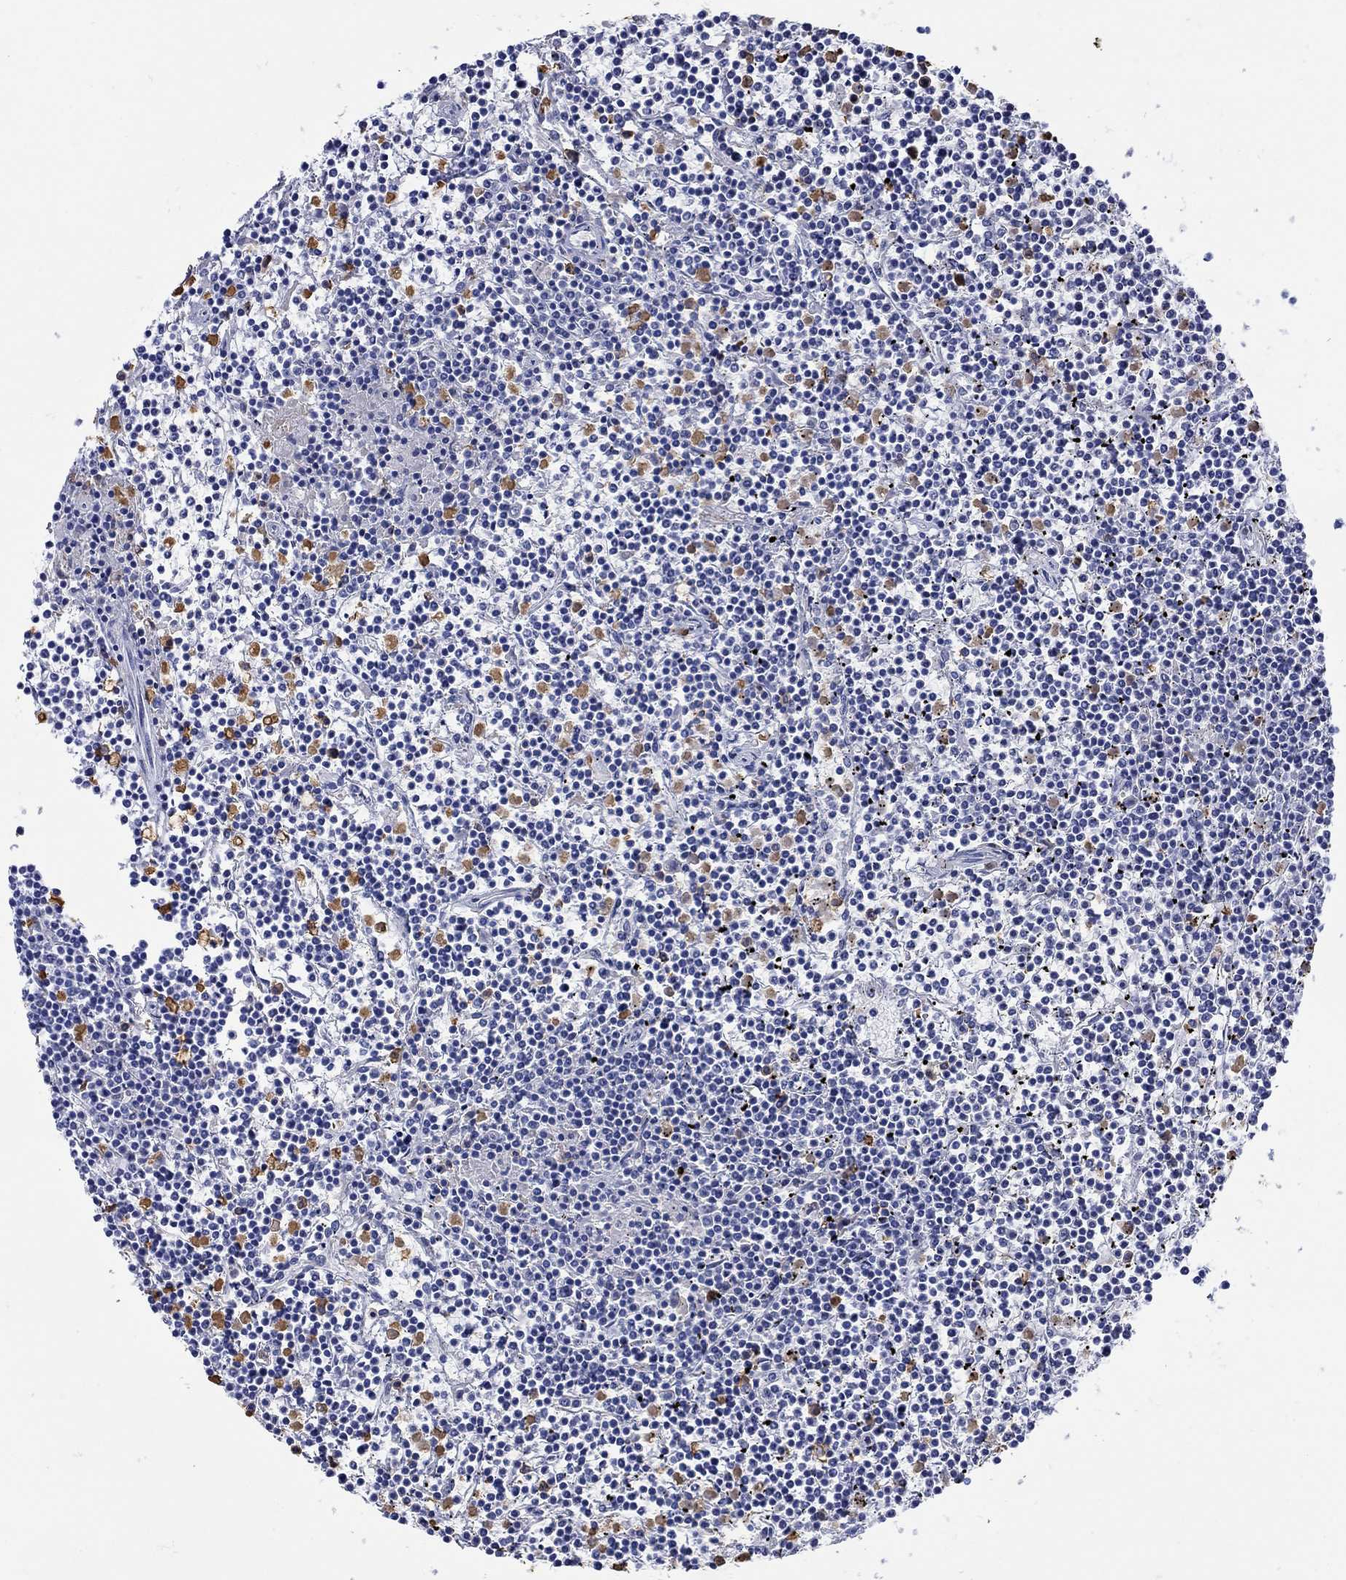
{"staining": {"intensity": "negative", "quantity": "none", "location": "none"}, "tissue": "lymphoma", "cell_type": "Tumor cells", "image_type": "cancer", "snomed": [{"axis": "morphology", "description": "Malignant lymphoma, non-Hodgkin's type, Low grade"}, {"axis": "topography", "description": "Spleen"}], "caption": "Tumor cells are negative for brown protein staining in lymphoma. (DAB (3,3'-diaminobenzidine) immunohistochemistry visualized using brightfield microscopy, high magnification).", "gene": "LINGO3", "patient": {"sex": "female", "age": 19}}